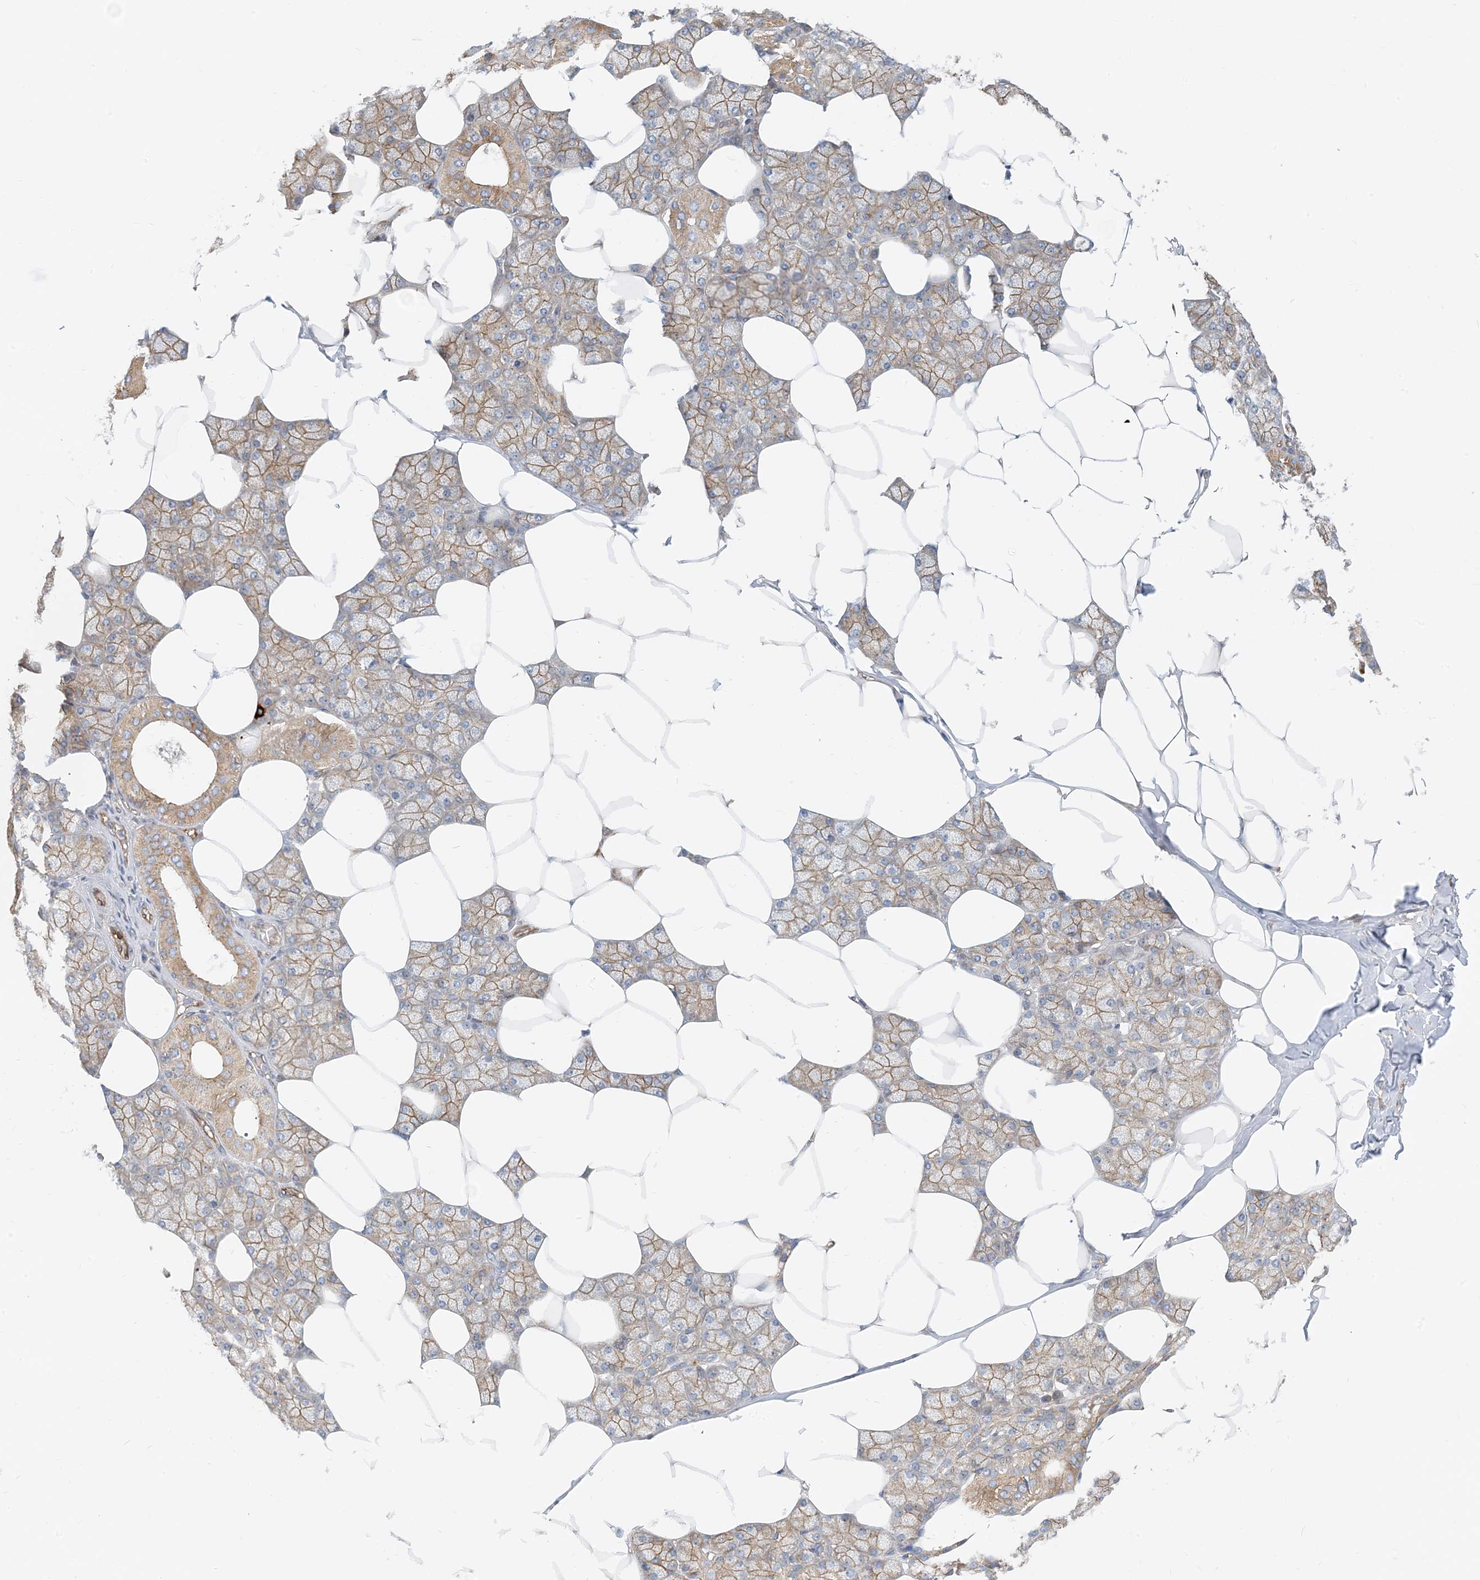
{"staining": {"intensity": "moderate", "quantity": ">75%", "location": "cytoplasmic/membranous"}, "tissue": "salivary gland", "cell_type": "Glandular cells", "image_type": "normal", "snomed": [{"axis": "morphology", "description": "Normal tissue, NOS"}, {"axis": "topography", "description": "Salivary gland"}], "caption": "Immunohistochemistry (DAB (3,3'-diaminobenzidine)) staining of normal salivary gland shows moderate cytoplasmic/membranous protein positivity in approximately >75% of glandular cells.", "gene": "MYL5", "patient": {"sex": "male", "age": 62}}